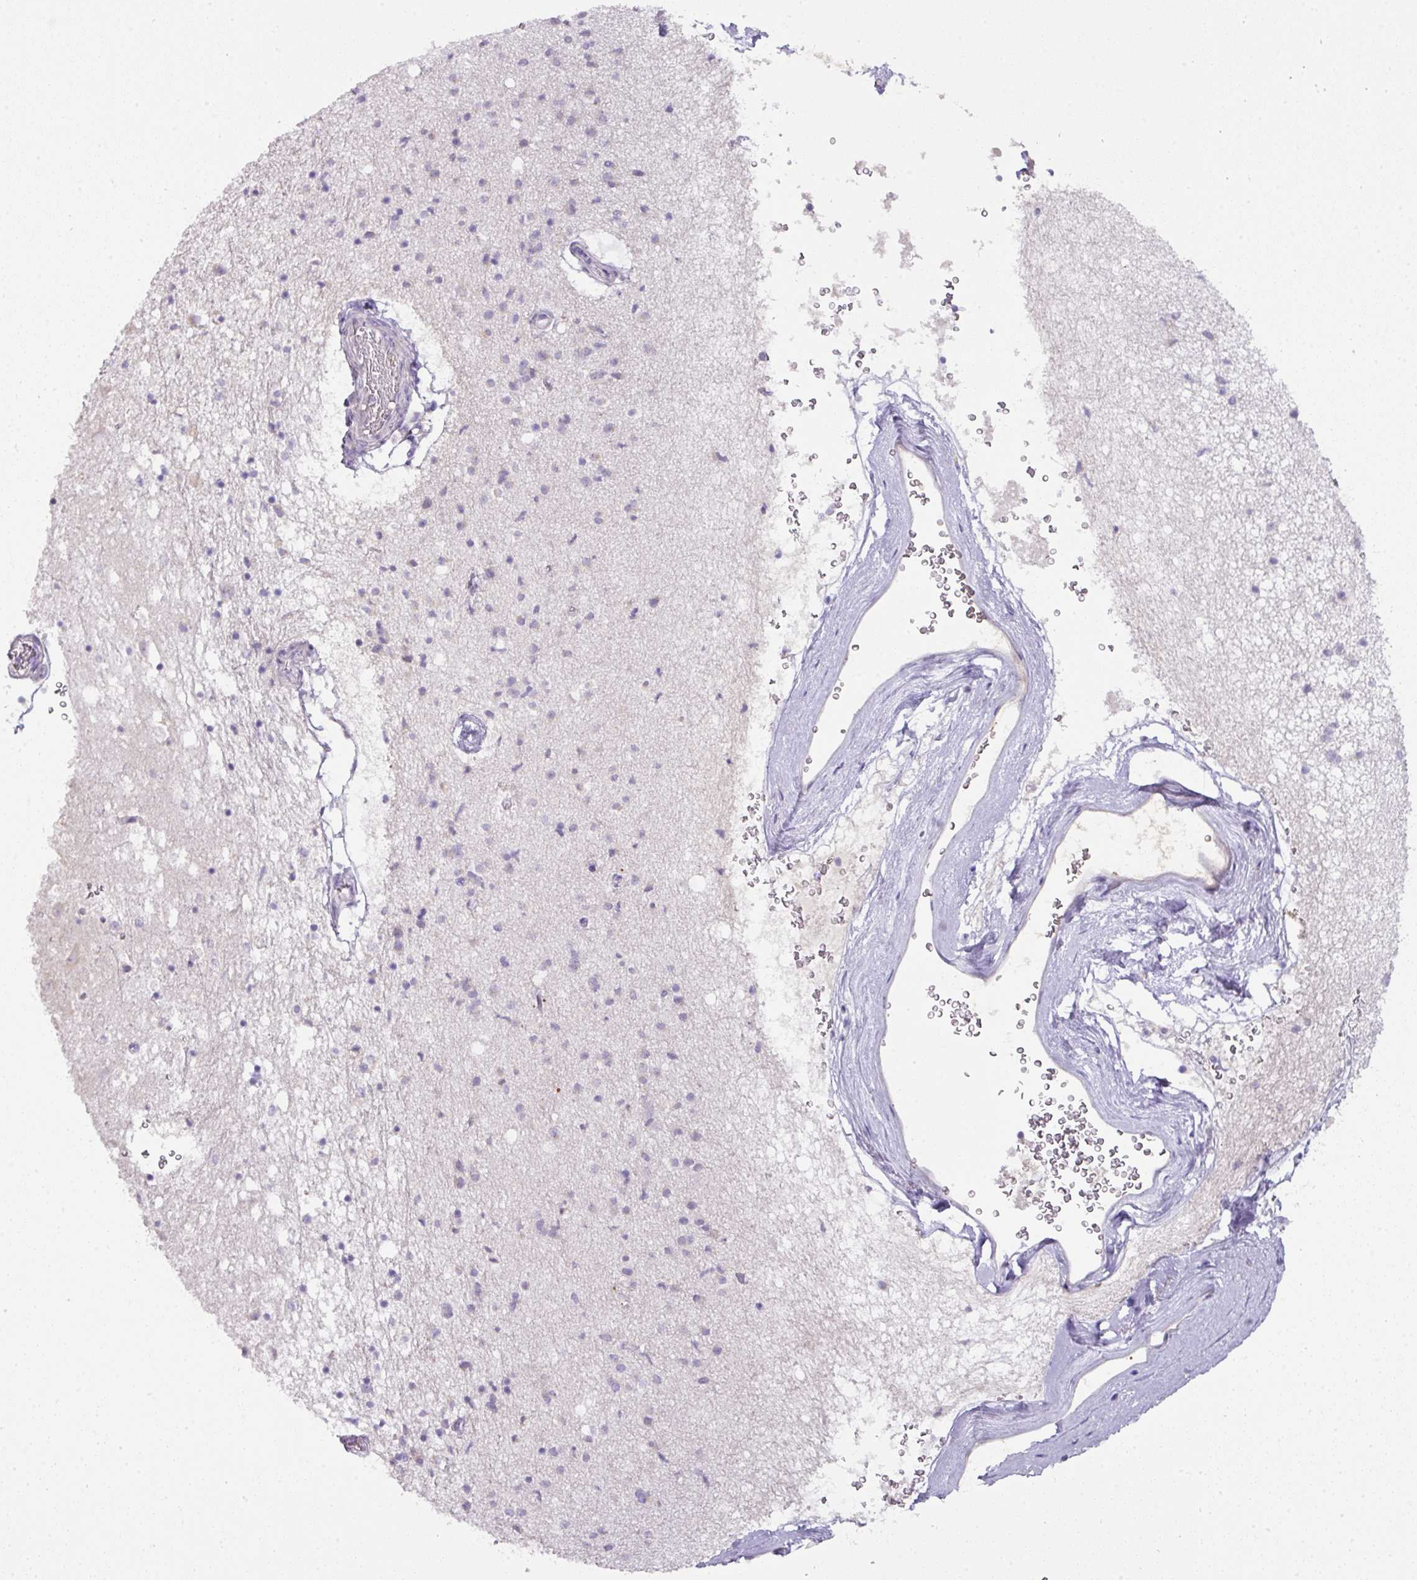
{"staining": {"intensity": "negative", "quantity": "none", "location": "none"}, "tissue": "caudate", "cell_type": "Glial cells", "image_type": "normal", "snomed": [{"axis": "morphology", "description": "Normal tissue, NOS"}, {"axis": "topography", "description": "Lateral ventricle wall"}], "caption": "DAB (3,3'-diaminobenzidine) immunohistochemical staining of unremarkable caudate displays no significant positivity in glial cells.", "gene": "CCZ1B", "patient": {"sex": "male", "age": 58}}